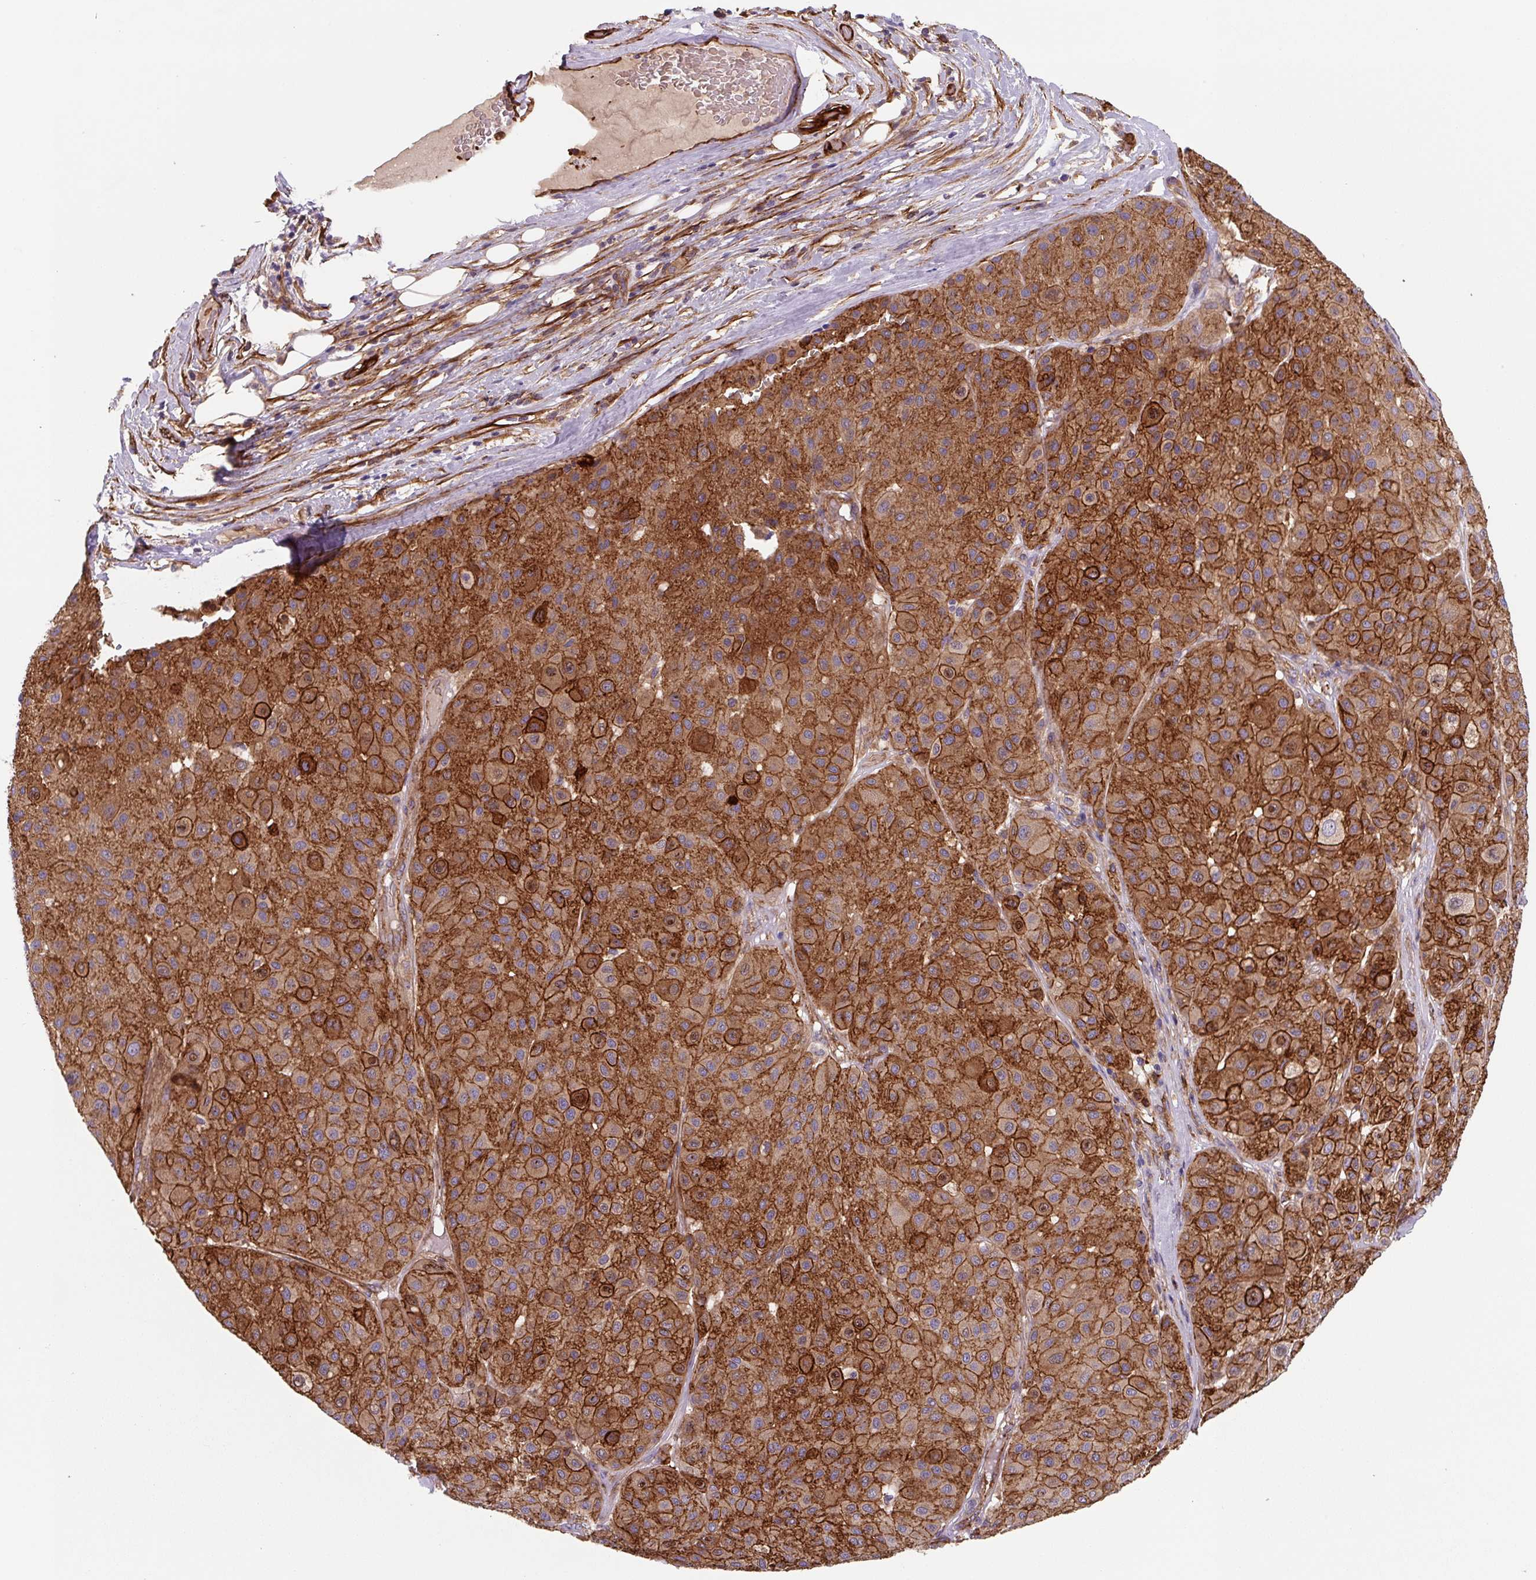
{"staining": {"intensity": "strong", "quantity": ">75%", "location": "cytoplasmic/membranous"}, "tissue": "melanoma", "cell_type": "Tumor cells", "image_type": "cancer", "snomed": [{"axis": "morphology", "description": "Malignant melanoma, Metastatic site"}, {"axis": "topography", "description": "Smooth muscle"}], "caption": "Immunohistochemistry (IHC) photomicrograph of neoplastic tissue: human malignant melanoma (metastatic site) stained using IHC displays high levels of strong protein expression localized specifically in the cytoplasmic/membranous of tumor cells, appearing as a cytoplasmic/membranous brown color.", "gene": "DHFR2", "patient": {"sex": "male", "age": 41}}